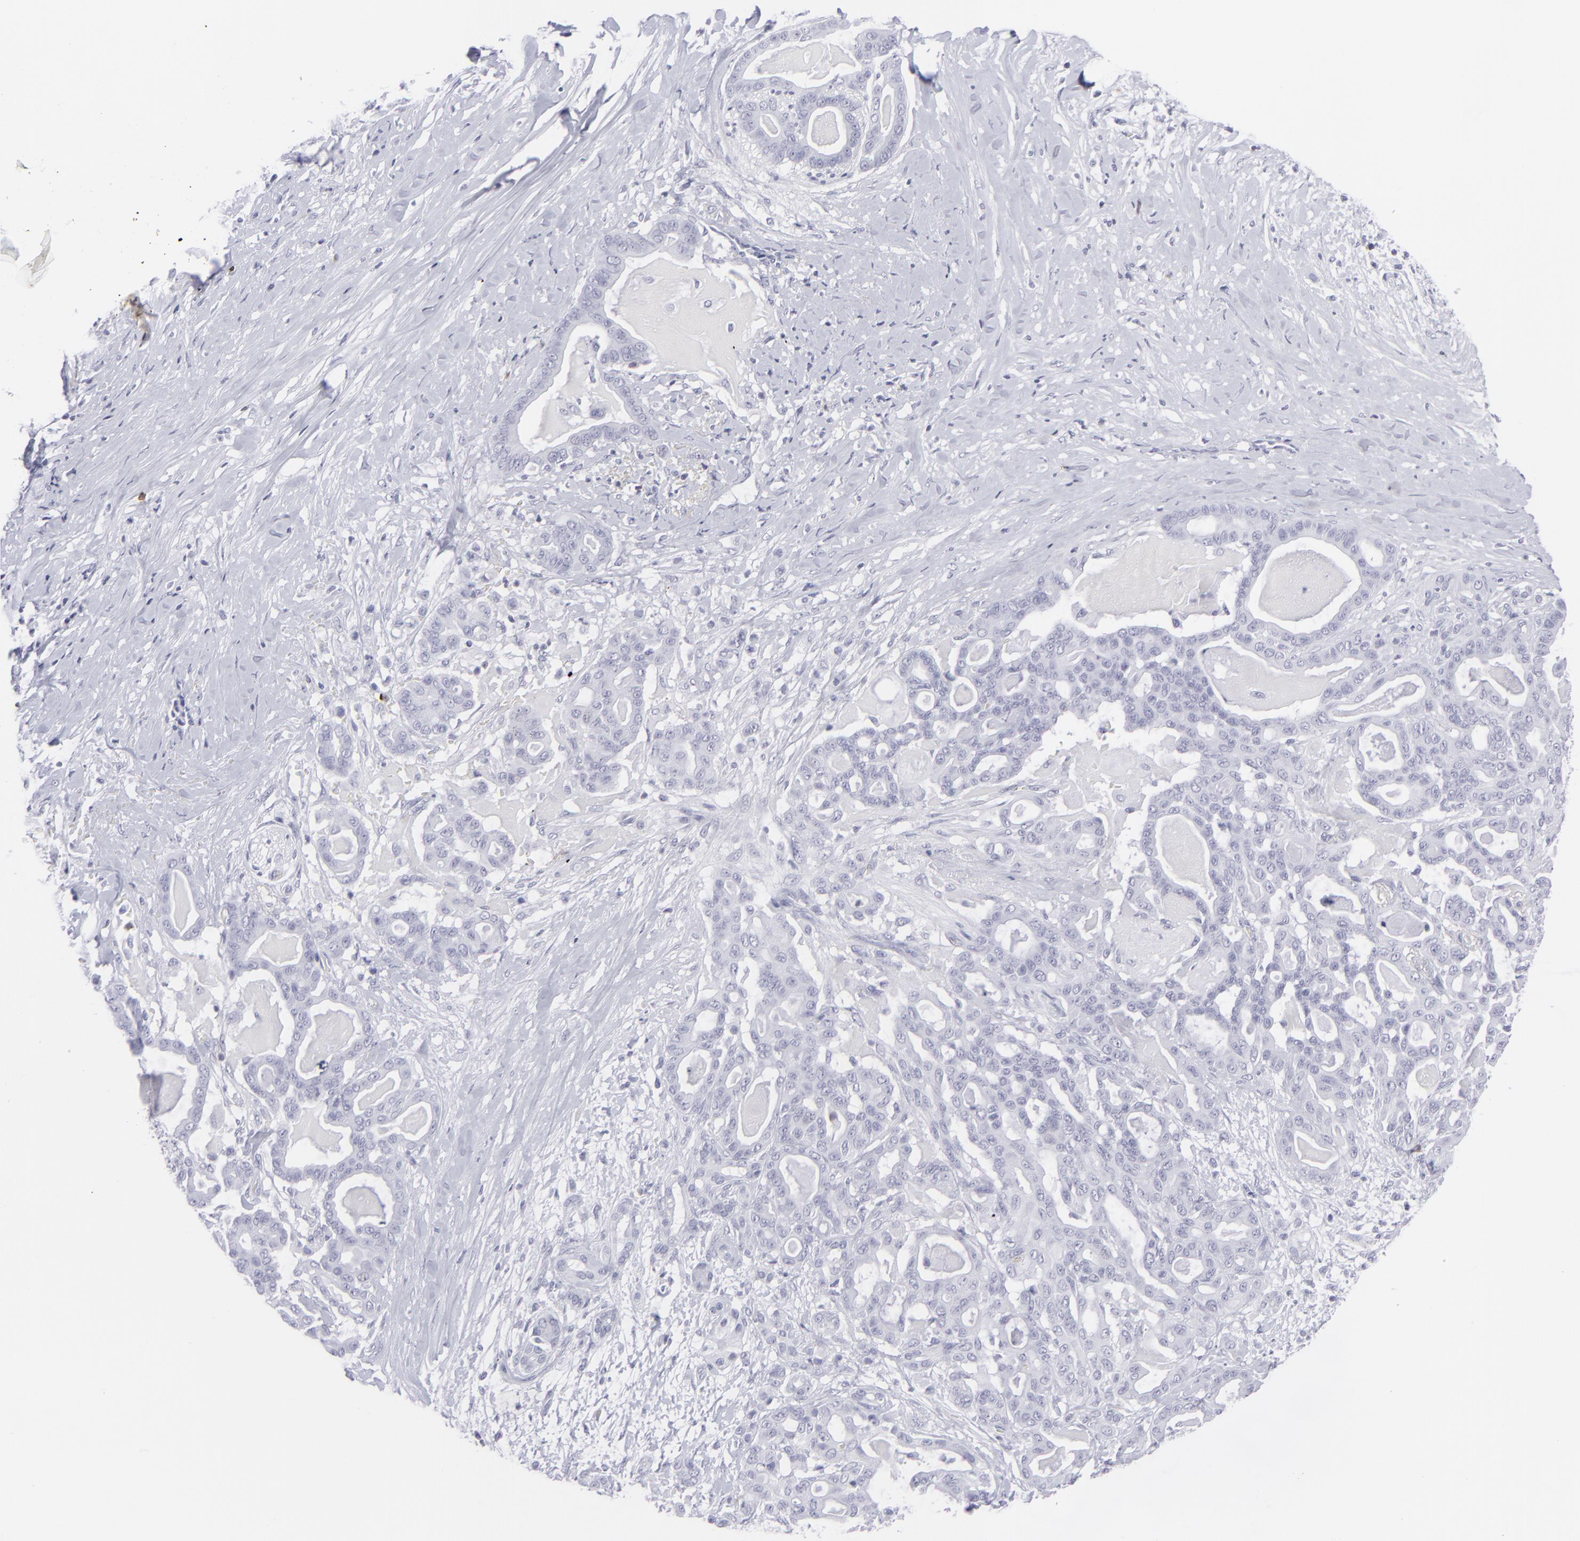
{"staining": {"intensity": "negative", "quantity": "none", "location": "none"}, "tissue": "pancreatic cancer", "cell_type": "Tumor cells", "image_type": "cancer", "snomed": [{"axis": "morphology", "description": "Adenocarcinoma, NOS"}, {"axis": "topography", "description": "Pancreas"}], "caption": "Immunohistochemistry (IHC) micrograph of neoplastic tissue: human pancreatic adenocarcinoma stained with DAB (3,3'-diaminobenzidine) demonstrates no significant protein expression in tumor cells.", "gene": "CD7", "patient": {"sex": "male", "age": 63}}